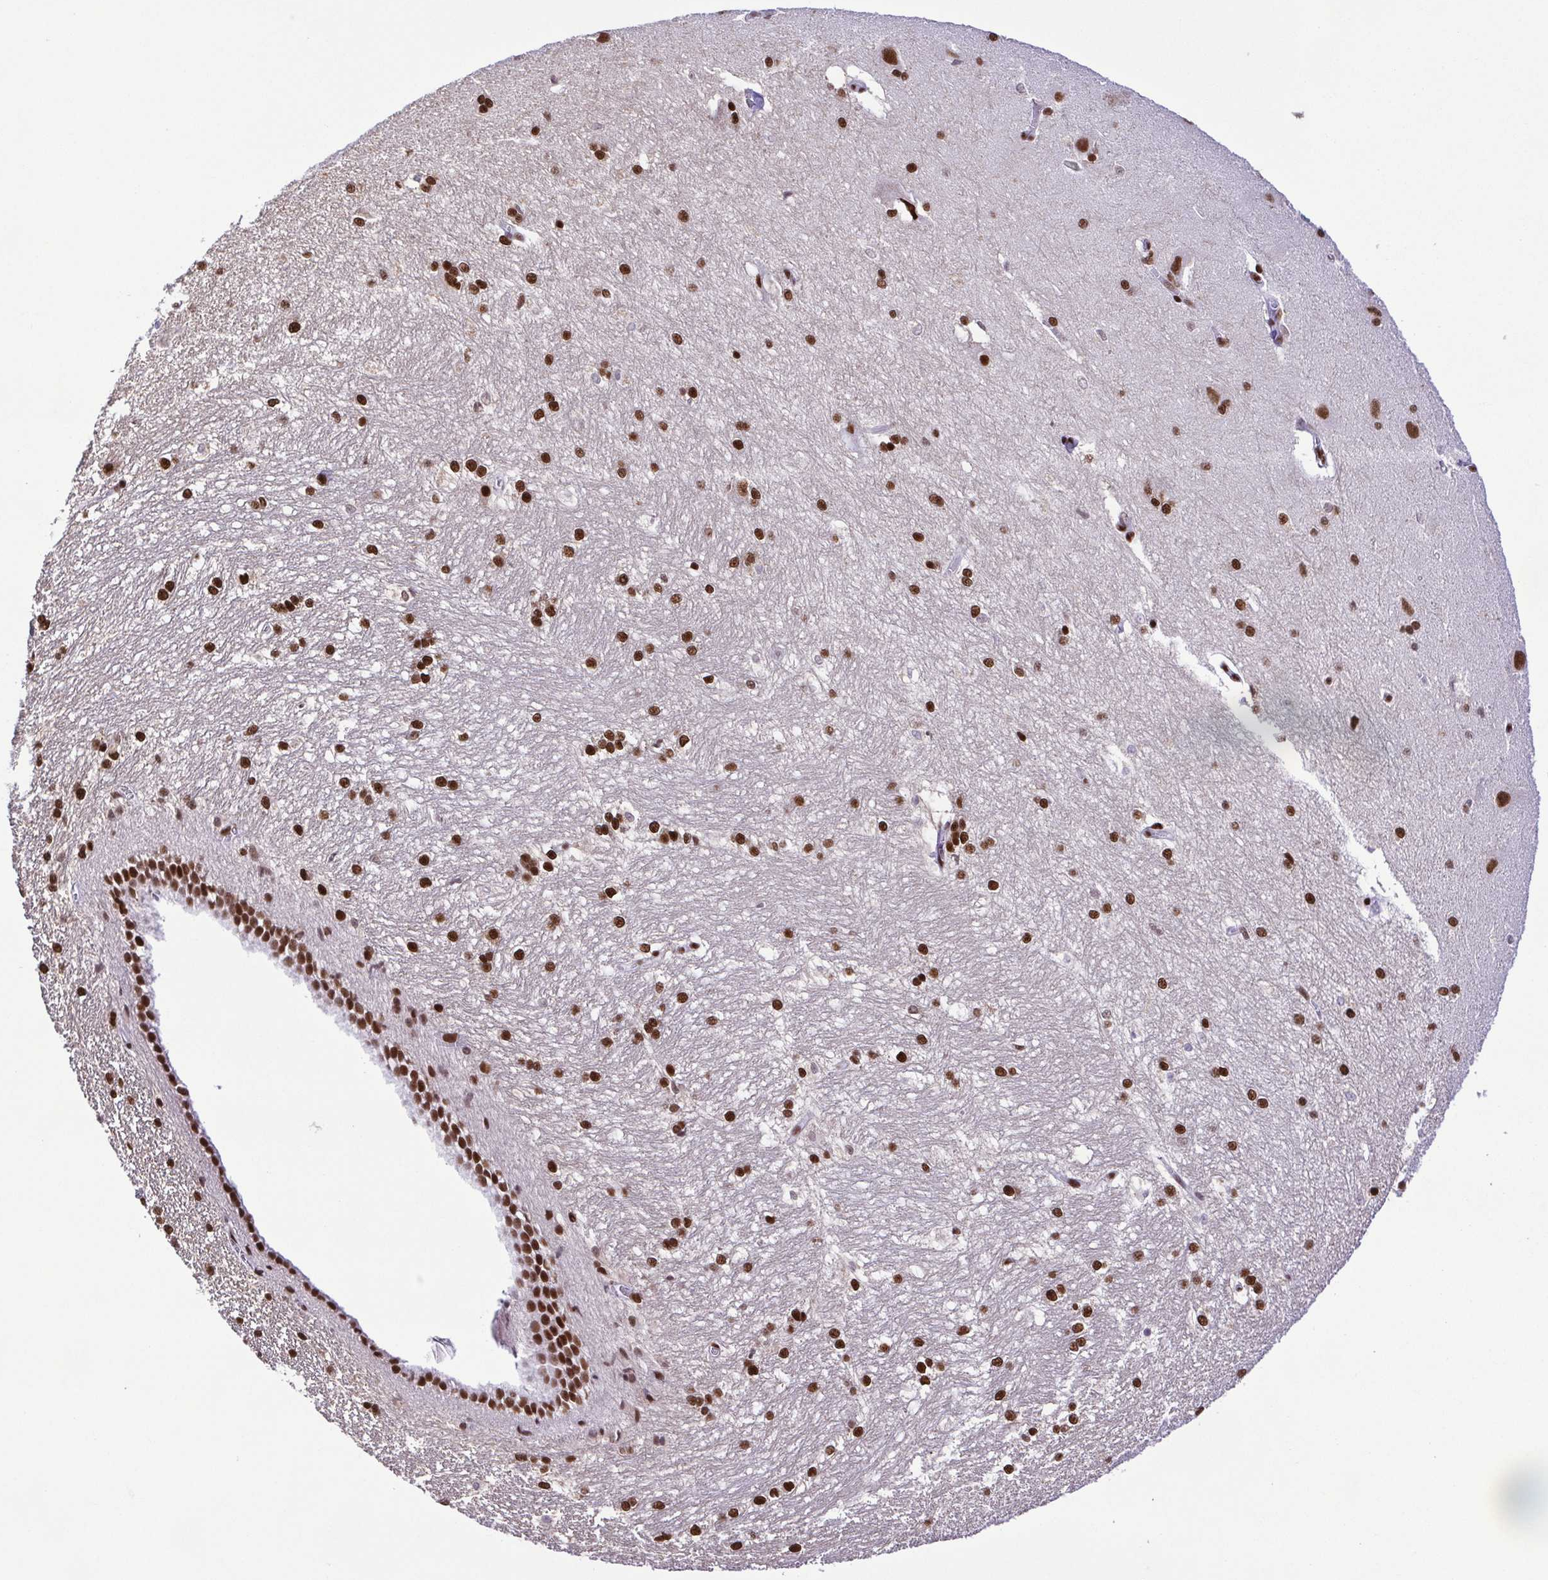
{"staining": {"intensity": "strong", "quantity": ">75%", "location": "nuclear"}, "tissue": "hippocampus", "cell_type": "Glial cells", "image_type": "normal", "snomed": [{"axis": "morphology", "description": "Normal tissue, NOS"}, {"axis": "topography", "description": "Cerebral cortex"}, {"axis": "topography", "description": "Hippocampus"}], "caption": "Protein analysis of unremarkable hippocampus displays strong nuclear staining in approximately >75% of glial cells.", "gene": "TRIM28", "patient": {"sex": "female", "age": 19}}